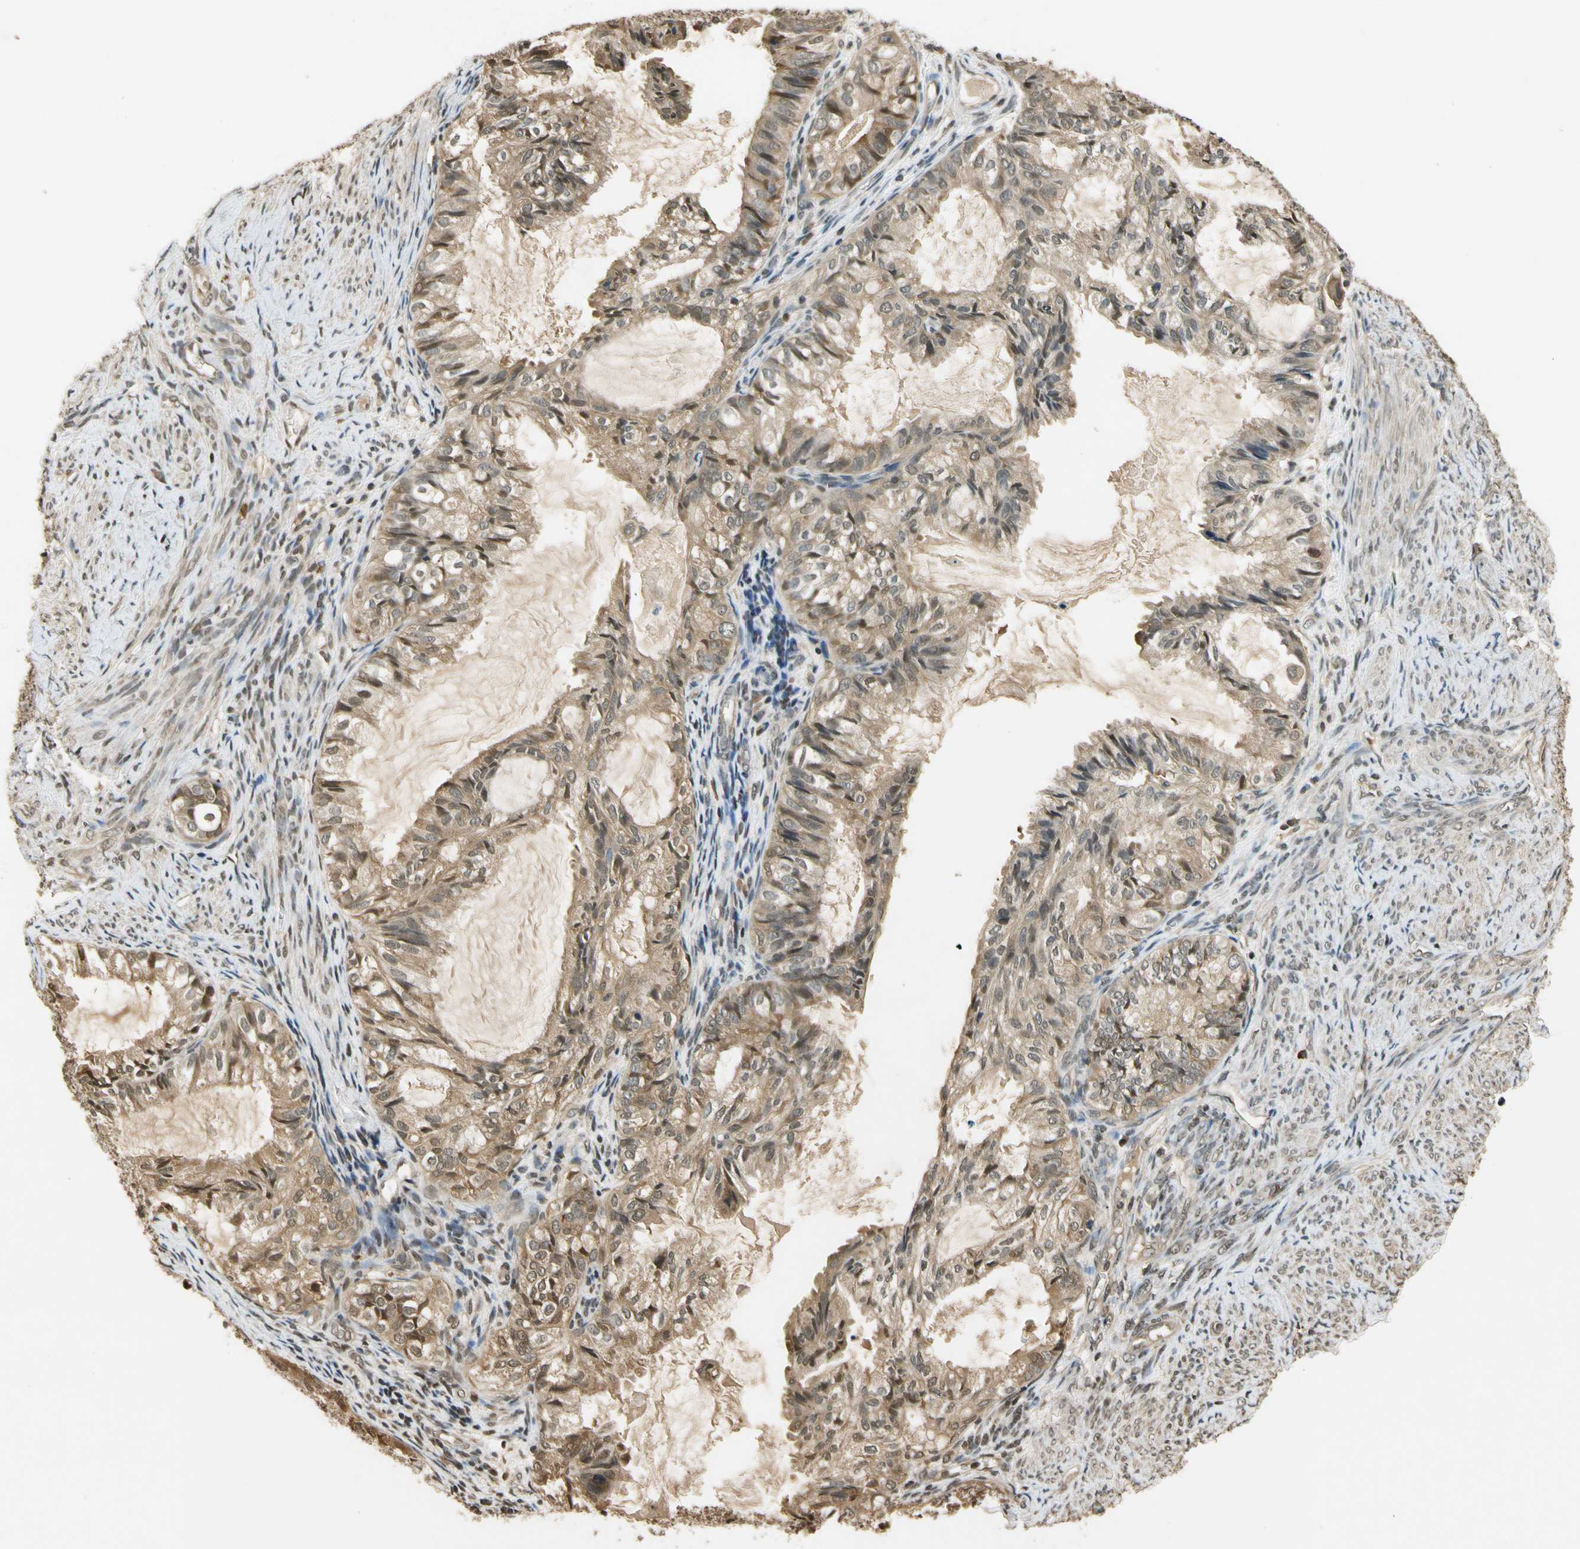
{"staining": {"intensity": "weak", "quantity": ">75%", "location": "cytoplasmic/membranous"}, "tissue": "cervical cancer", "cell_type": "Tumor cells", "image_type": "cancer", "snomed": [{"axis": "morphology", "description": "Normal tissue, NOS"}, {"axis": "morphology", "description": "Adenocarcinoma, NOS"}, {"axis": "topography", "description": "Cervix"}, {"axis": "topography", "description": "Endometrium"}], "caption": "This micrograph reveals cervical adenocarcinoma stained with immunohistochemistry (IHC) to label a protein in brown. The cytoplasmic/membranous of tumor cells show weak positivity for the protein. Nuclei are counter-stained blue.", "gene": "SOD1", "patient": {"sex": "female", "age": 86}}